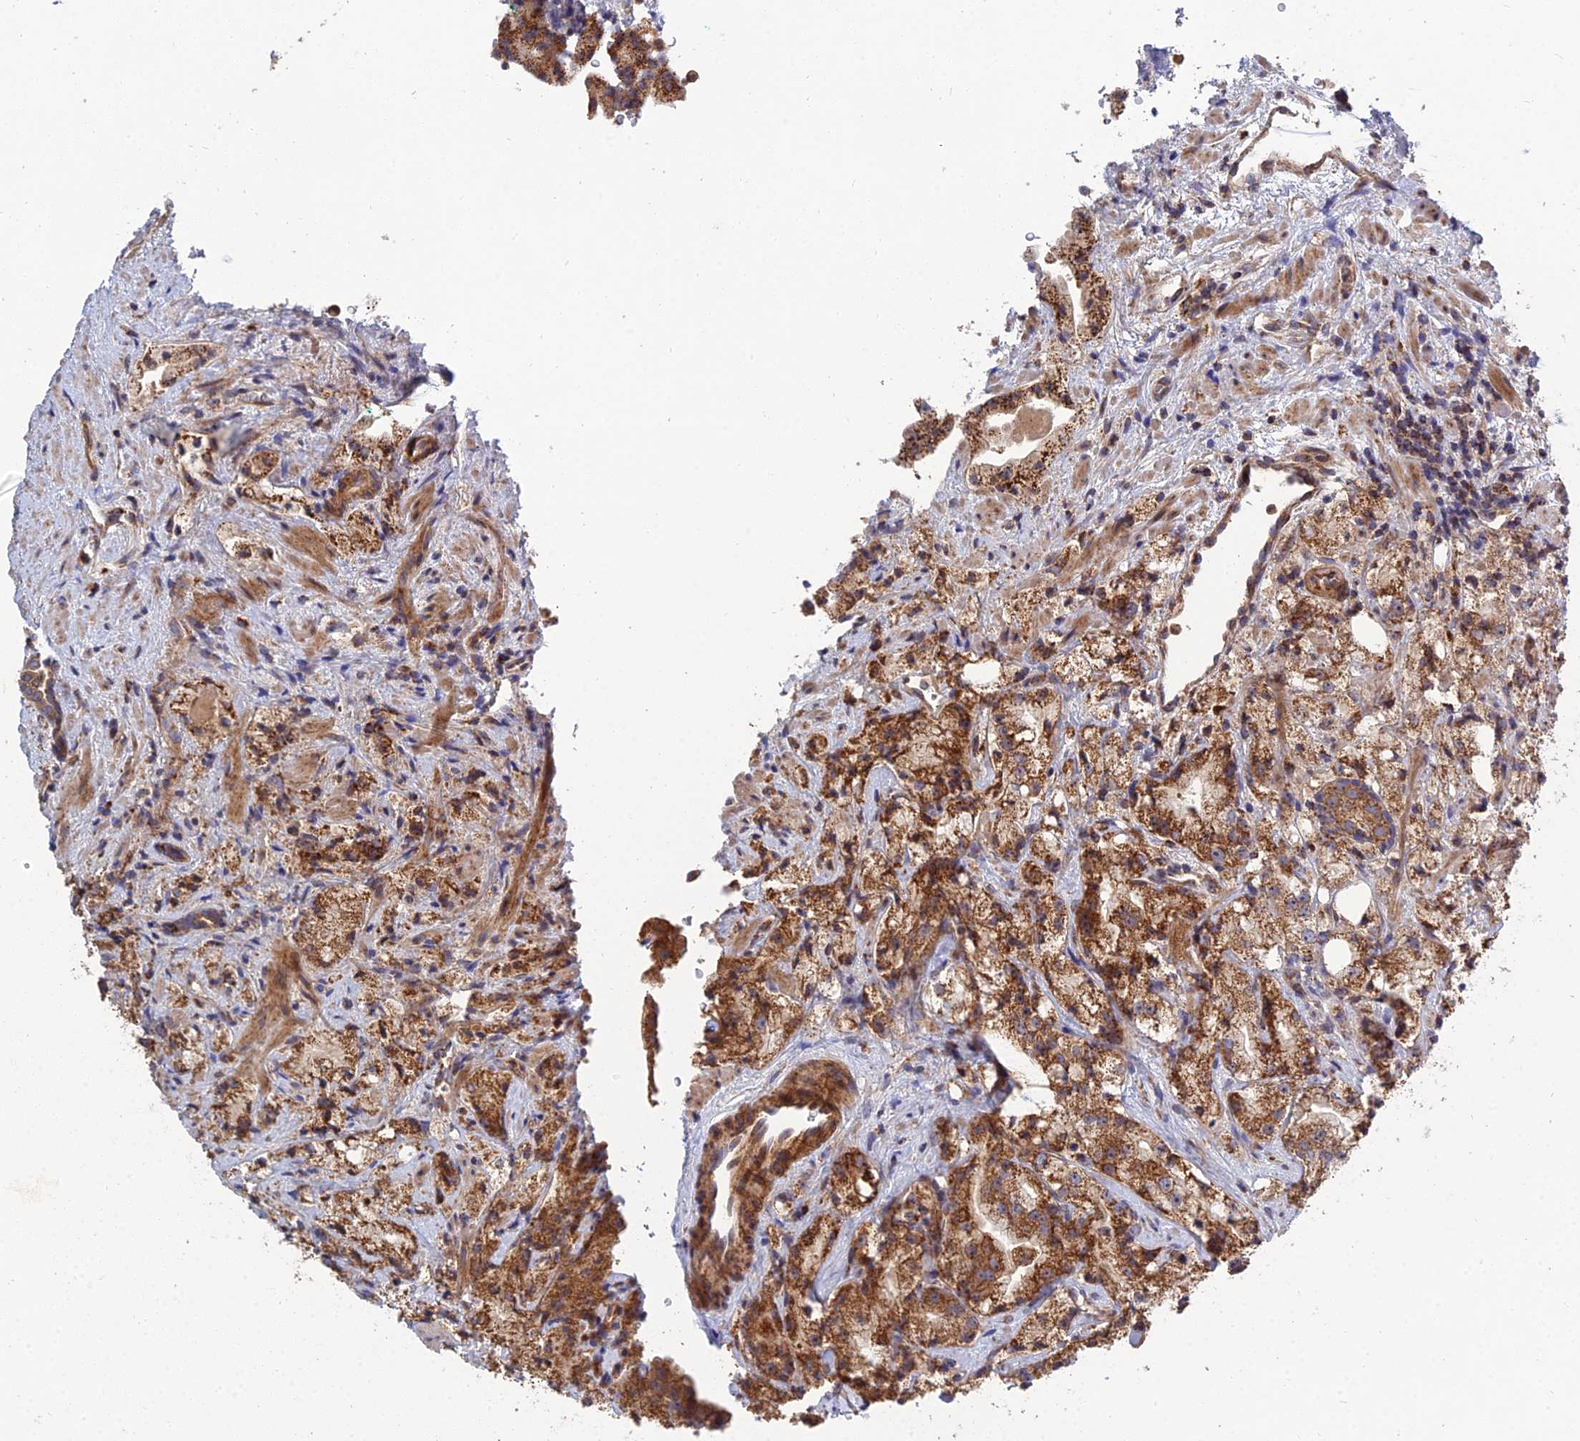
{"staining": {"intensity": "strong", "quantity": ">75%", "location": "cytoplasmic/membranous"}, "tissue": "prostate cancer", "cell_type": "Tumor cells", "image_type": "cancer", "snomed": [{"axis": "morphology", "description": "Adenocarcinoma, High grade"}, {"axis": "topography", "description": "Prostate"}], "caption": "A brown stain highlights strong cytoplasmic/membranous expression of a protein in human prostate adenocarcinoma (high-grade) tumor cells. Immunohistochemistry stains the protein of interest in brown and the nuclei are stained blue.", "gene": "RIC8B", "patient": {"sex": "male", "age": 64}}